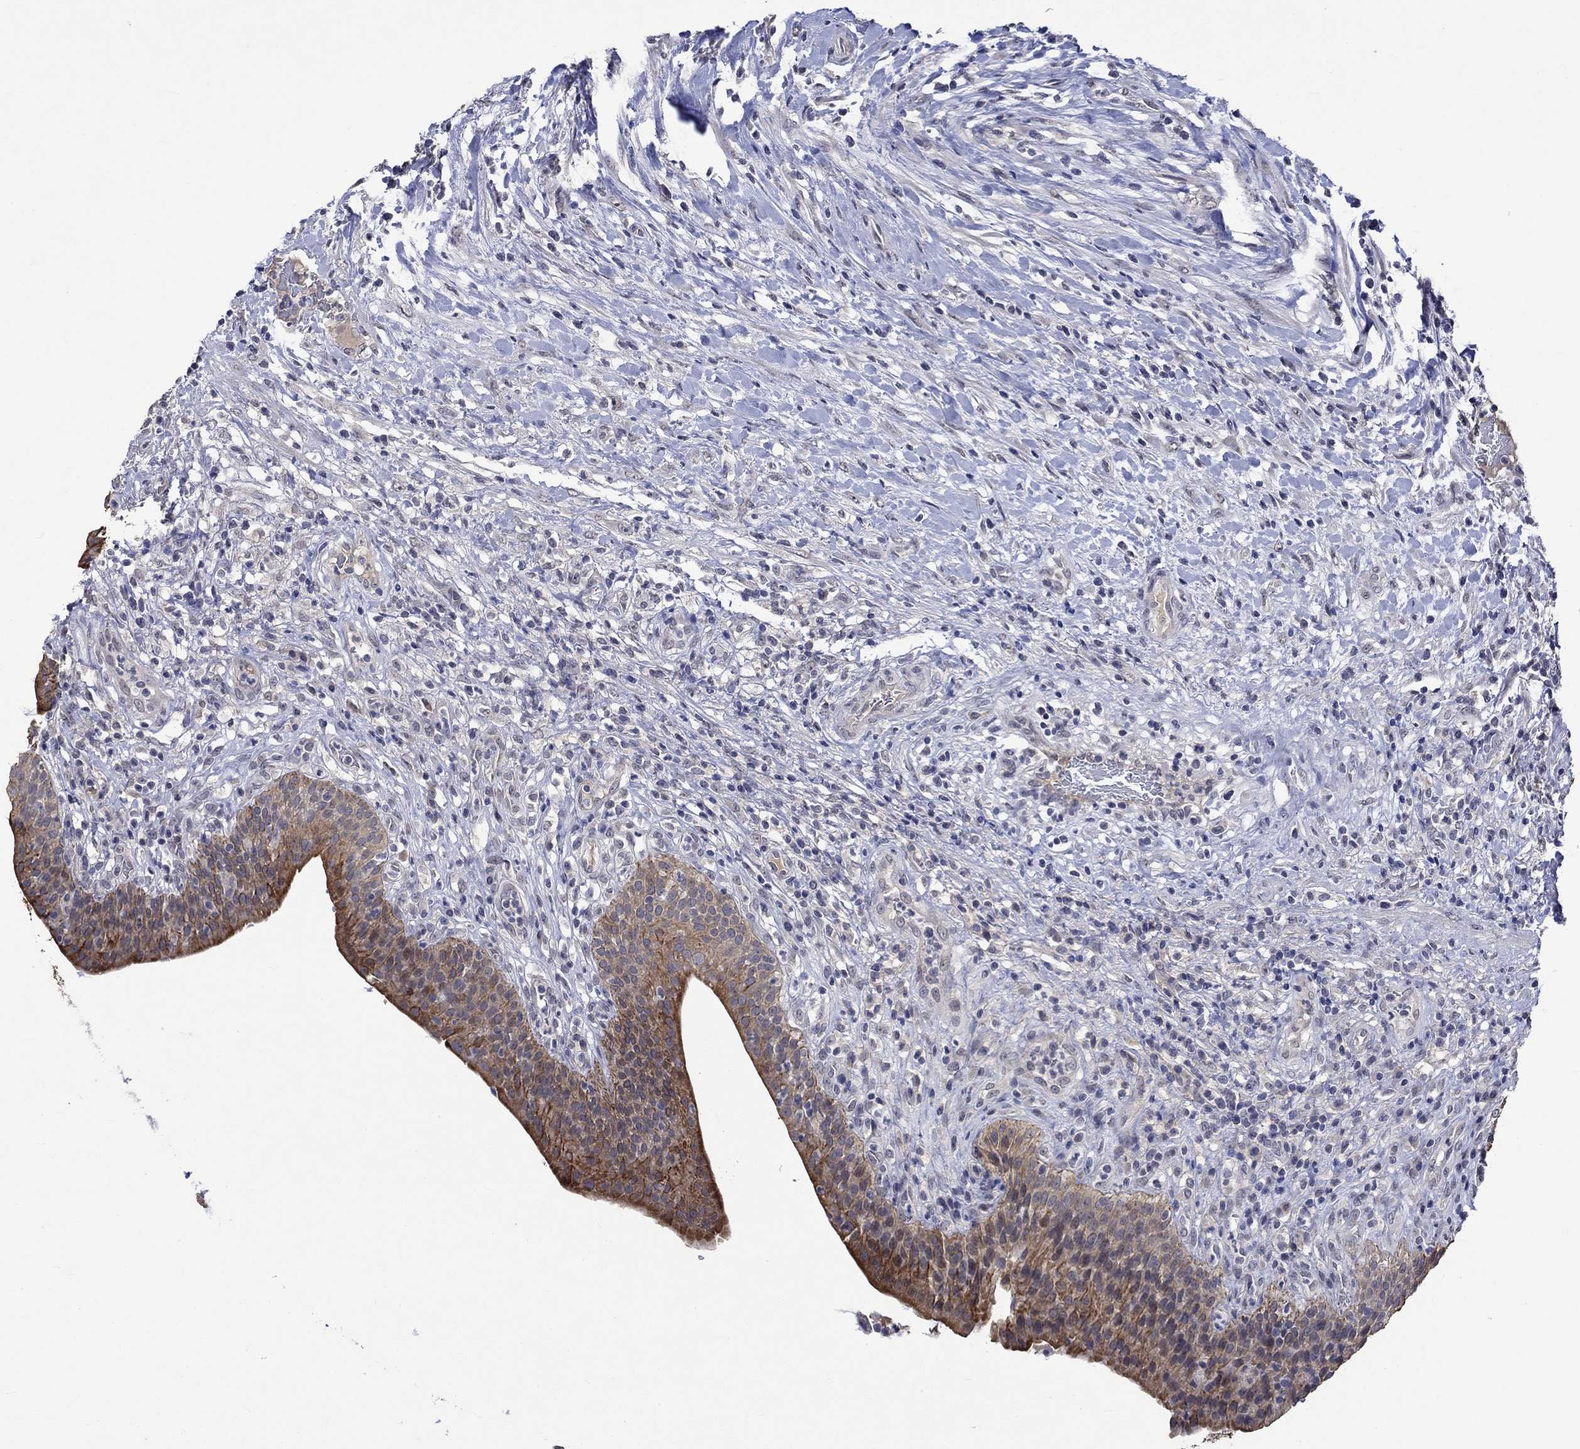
{"staining": {"intensity": "strong", "quantity": "<25%", "location": "cytoplasmic/membranous"}, "tissue": "urinary bladder", "cell_type": "Urothelial cells", "image_type": "normal", "snomed": [{"axis": "morphology", "description": "Normal tissue, NOS"}, {"axis": "topography", "description": "Urinary bladder"}], "caption": "This micrograph displays IHC staining of normal human urinary bladder, with medium strong cytoplasmic/membranous positivity in about <25% of urothelial cells.", "gene": "DDX3Y", "patient": {"sex": "male", "age": 66}}